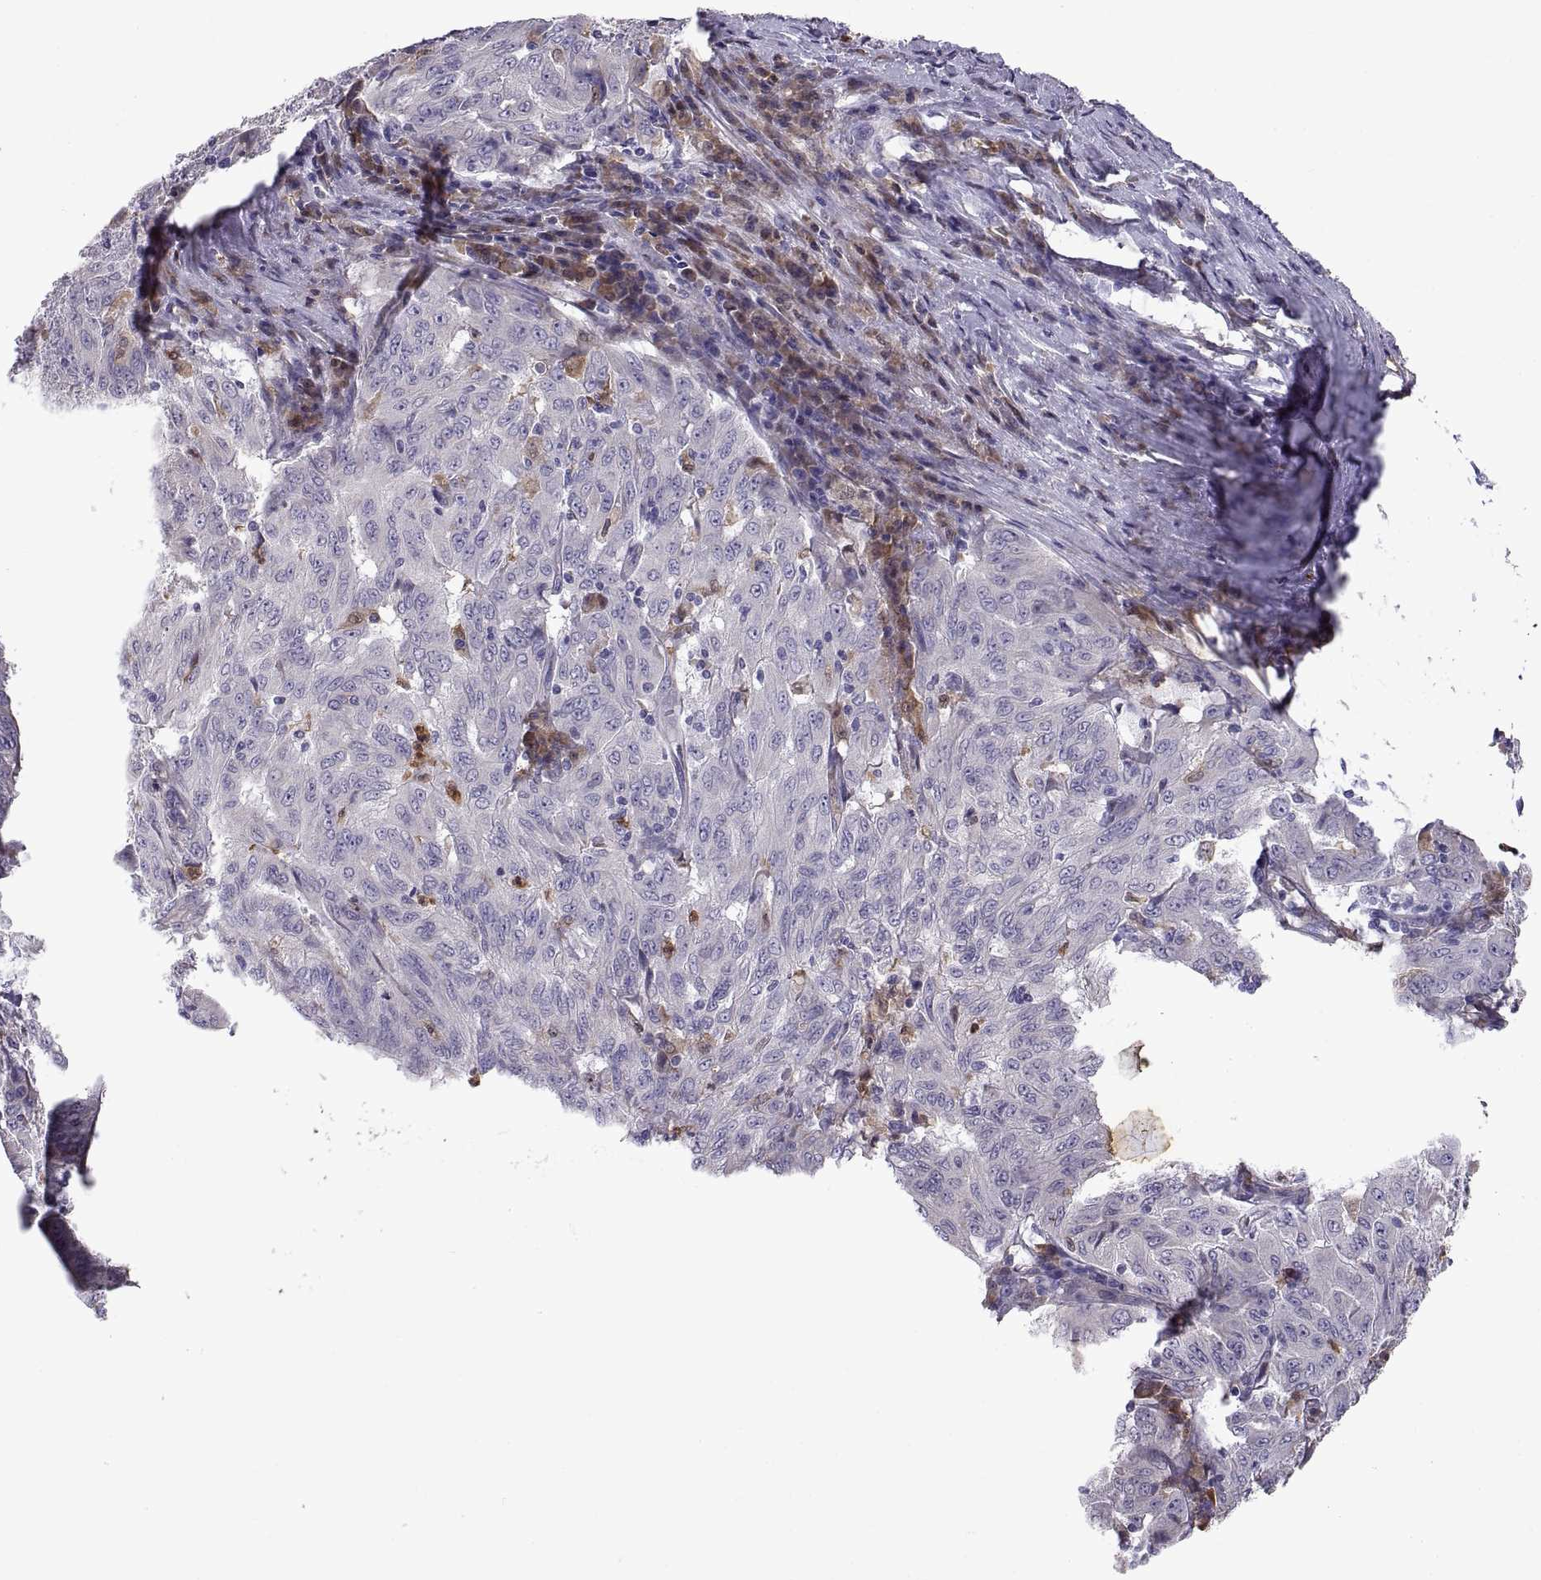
{"staining": {"intensity": "negative", "quantity": "none", "location": "none"}, "tissue": "pancreatic cancer", "cell_type": "Tumor cells", "image_type": "cancer", "snomed": [{"axis": "morphology", "description": "Adenocarcinoma, NOS"}, {"axis": "topography", "description": "Pancreas"}], "caption": "IHC of human pancreatic cancer (adenocarcinoma) shows no expression in tumor cells.", "gene": "DOK3", "patient": {"sex": "male", "age": 63}}